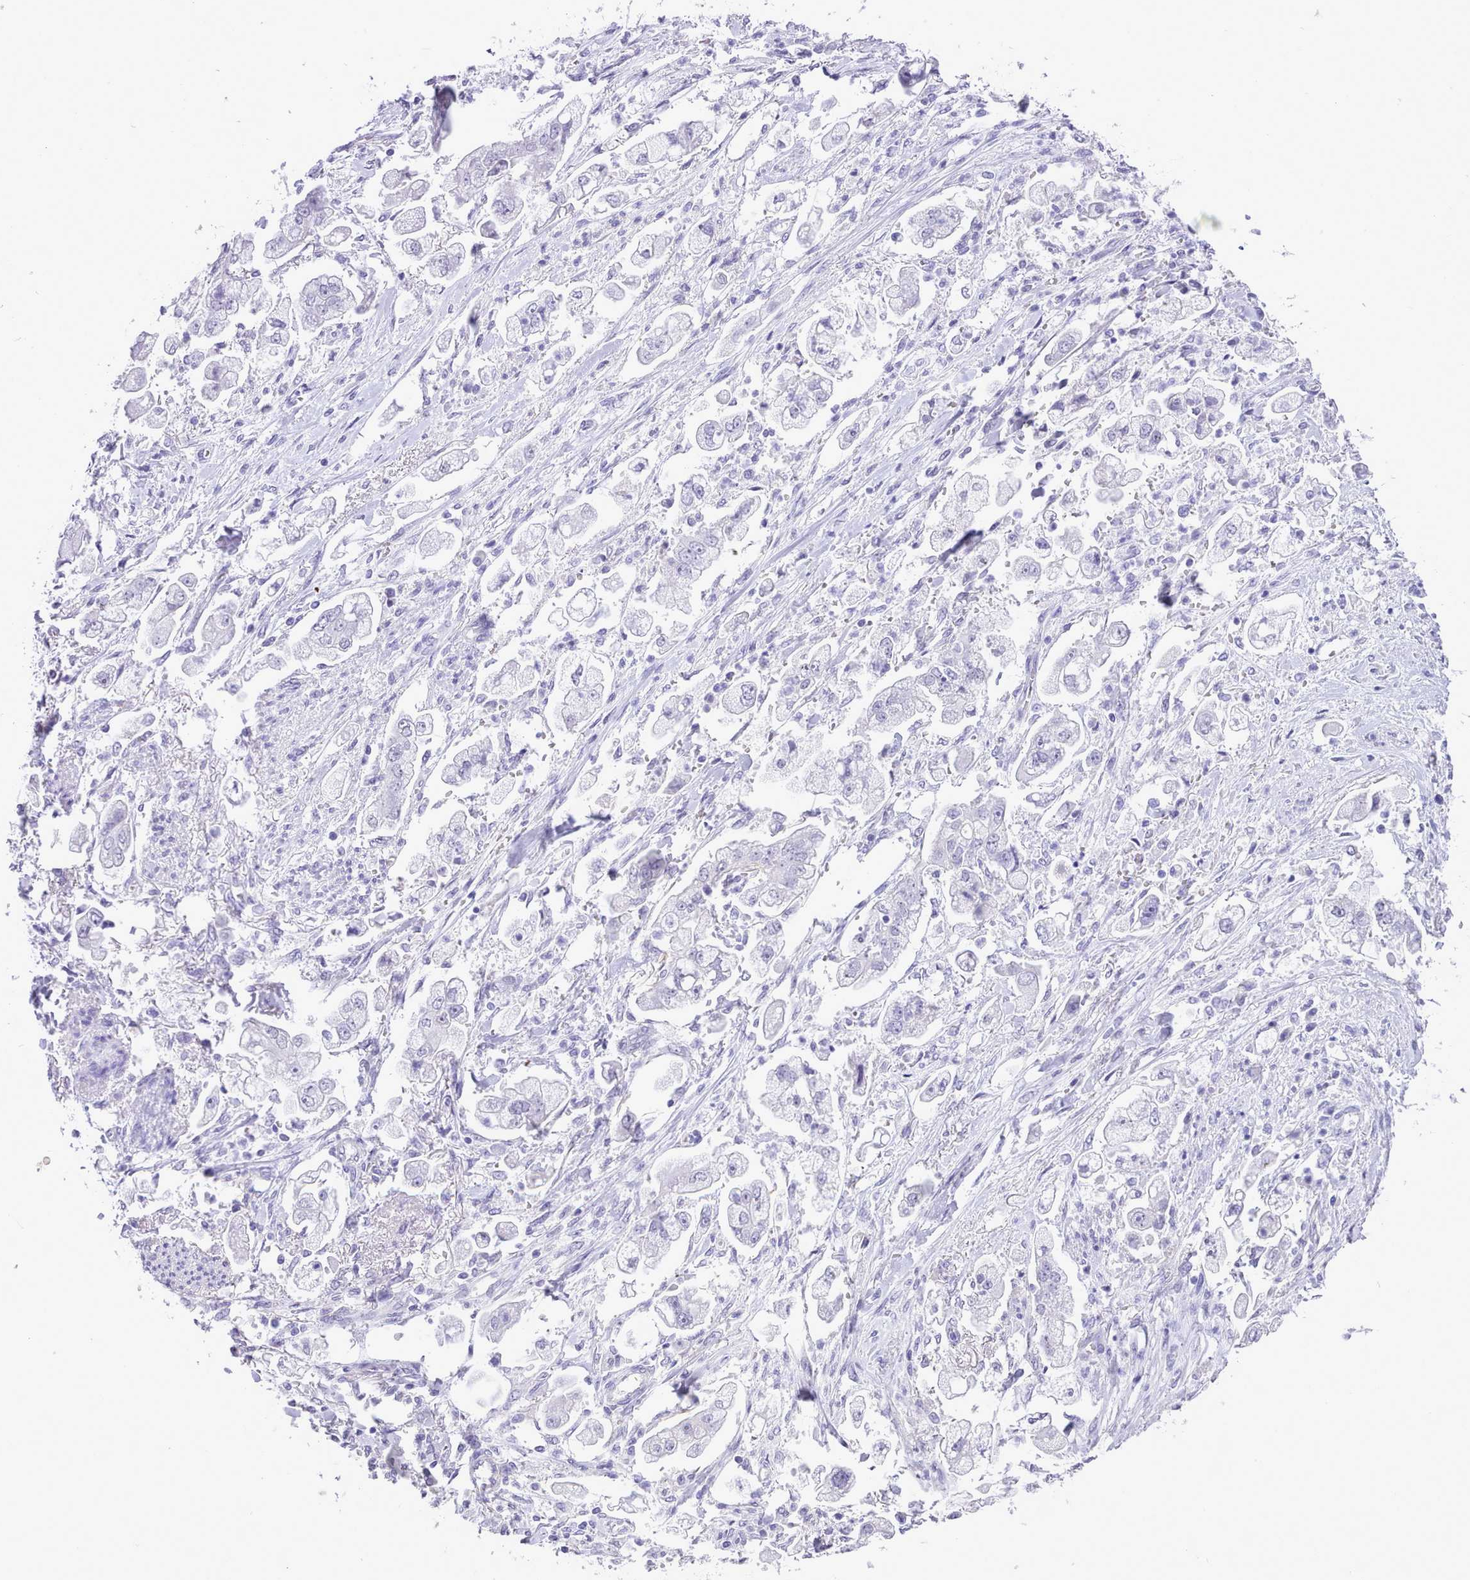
{"staining": {"intensity": "negative", "quantity": "none", "location": "none"}, "tissue": "stomach cancer", "cell_type": "Tumor cells", "image_type": "cancer", "snomed": [{"axis": "morphology", "description": "Adenocarcinoma, NOS"}, {"axis": "topography", "description": "Stomach"}], "caption": "An image of human stomach cancer is negative for staining in tumor cells. (IHC, brightfield microscopy, high magnification).", "gene": "LRRC37A", "patient": {"sex": "male", "age": 62}}